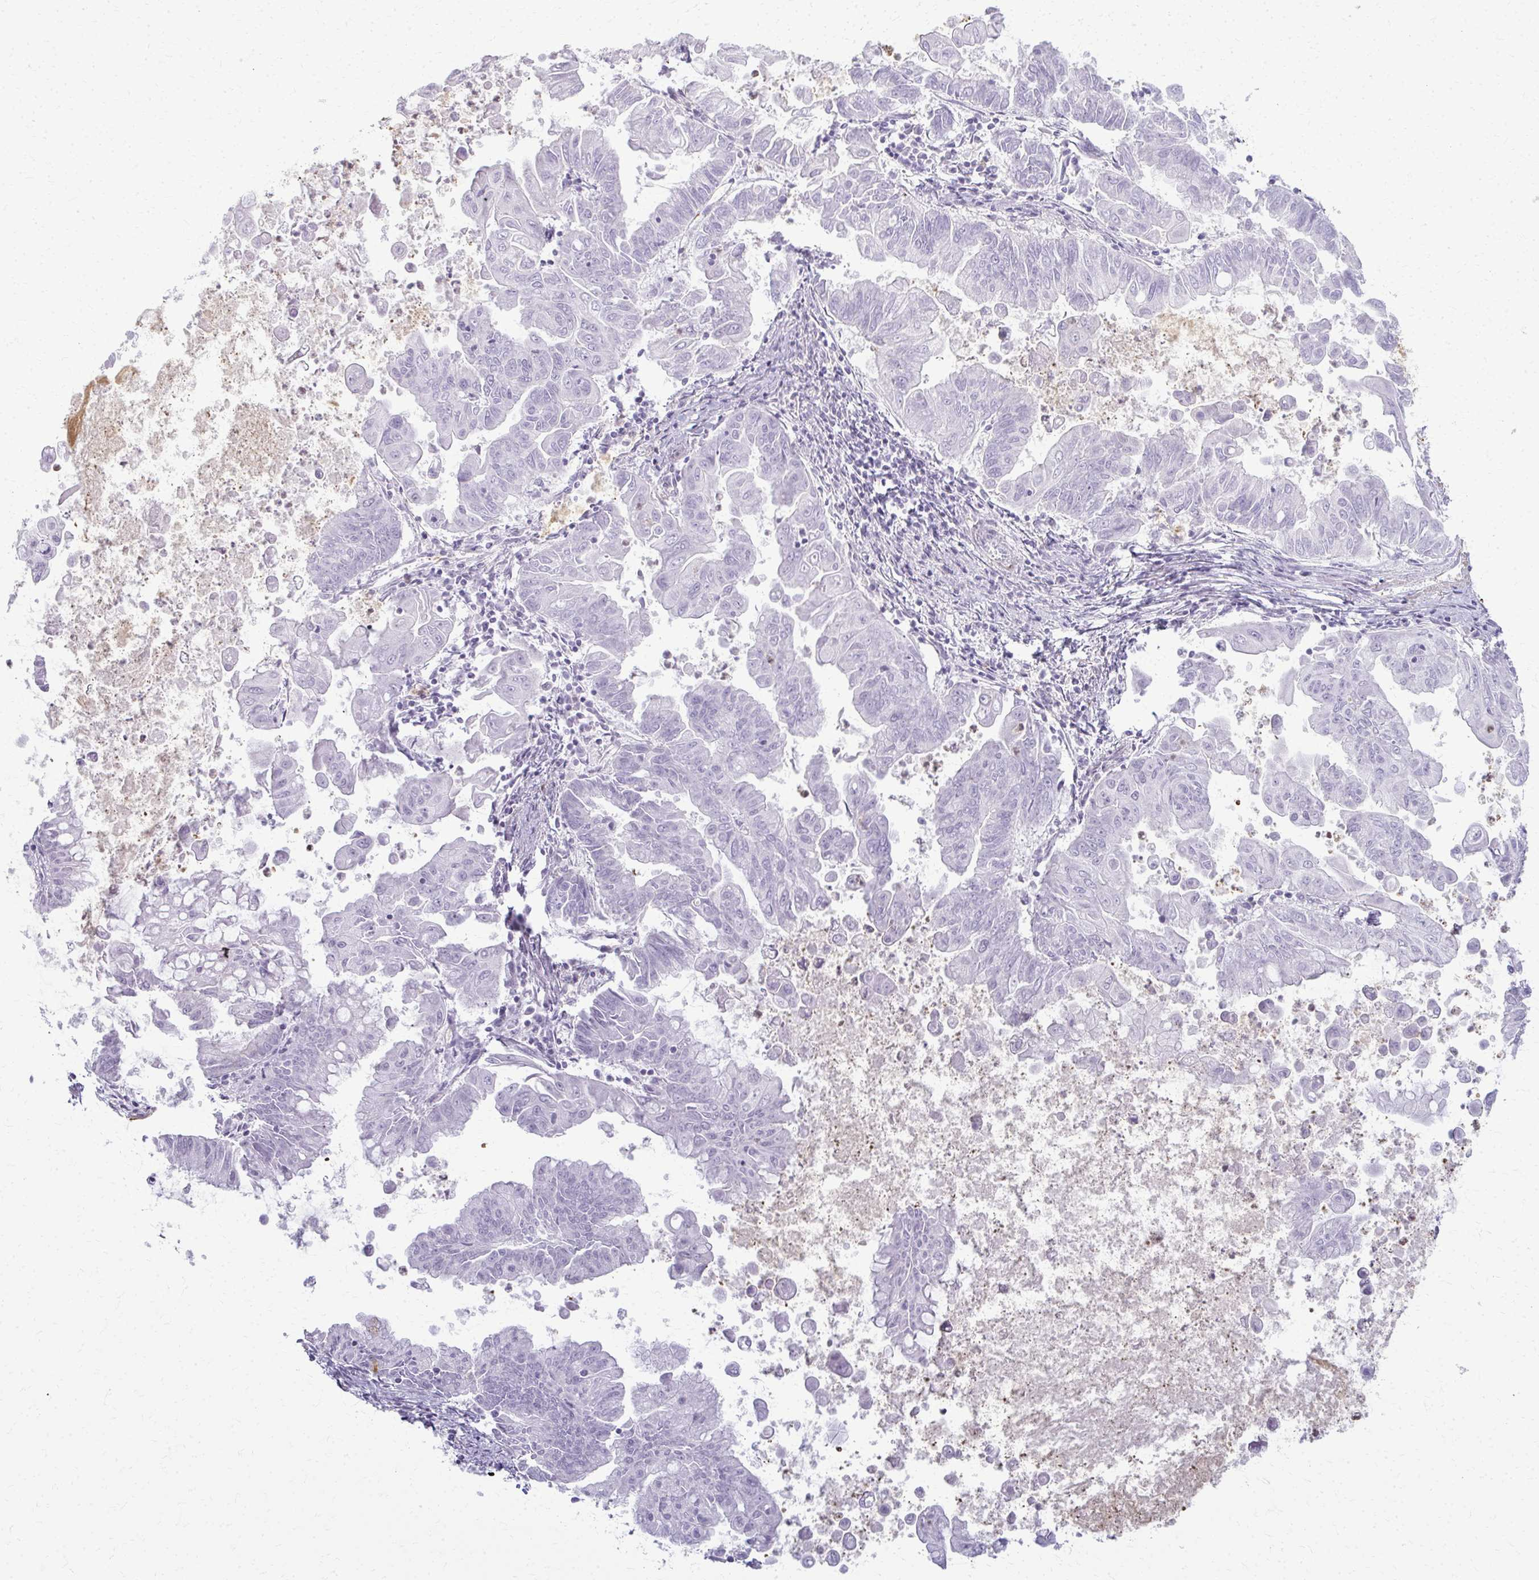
{"staining": {"intensity": "negative", "quantity": "none", "location": "none"}, "tissue": "stomach cancer", "cell_type": "Tumor cells", "image_type": "cancer", "snomed": [{"axis": "morphology", "description": "Adenocarcinoma, NOS"}, {"axis": "topography", "description": "Stomach, upper"}], "caption": "Human adenocarcinoma (stomach) stained for a protein using immunohistochemistry demonstrates no expression in tumor cells.", "gene": "CA3", "patient": {"sex": "male", "age": 80}}